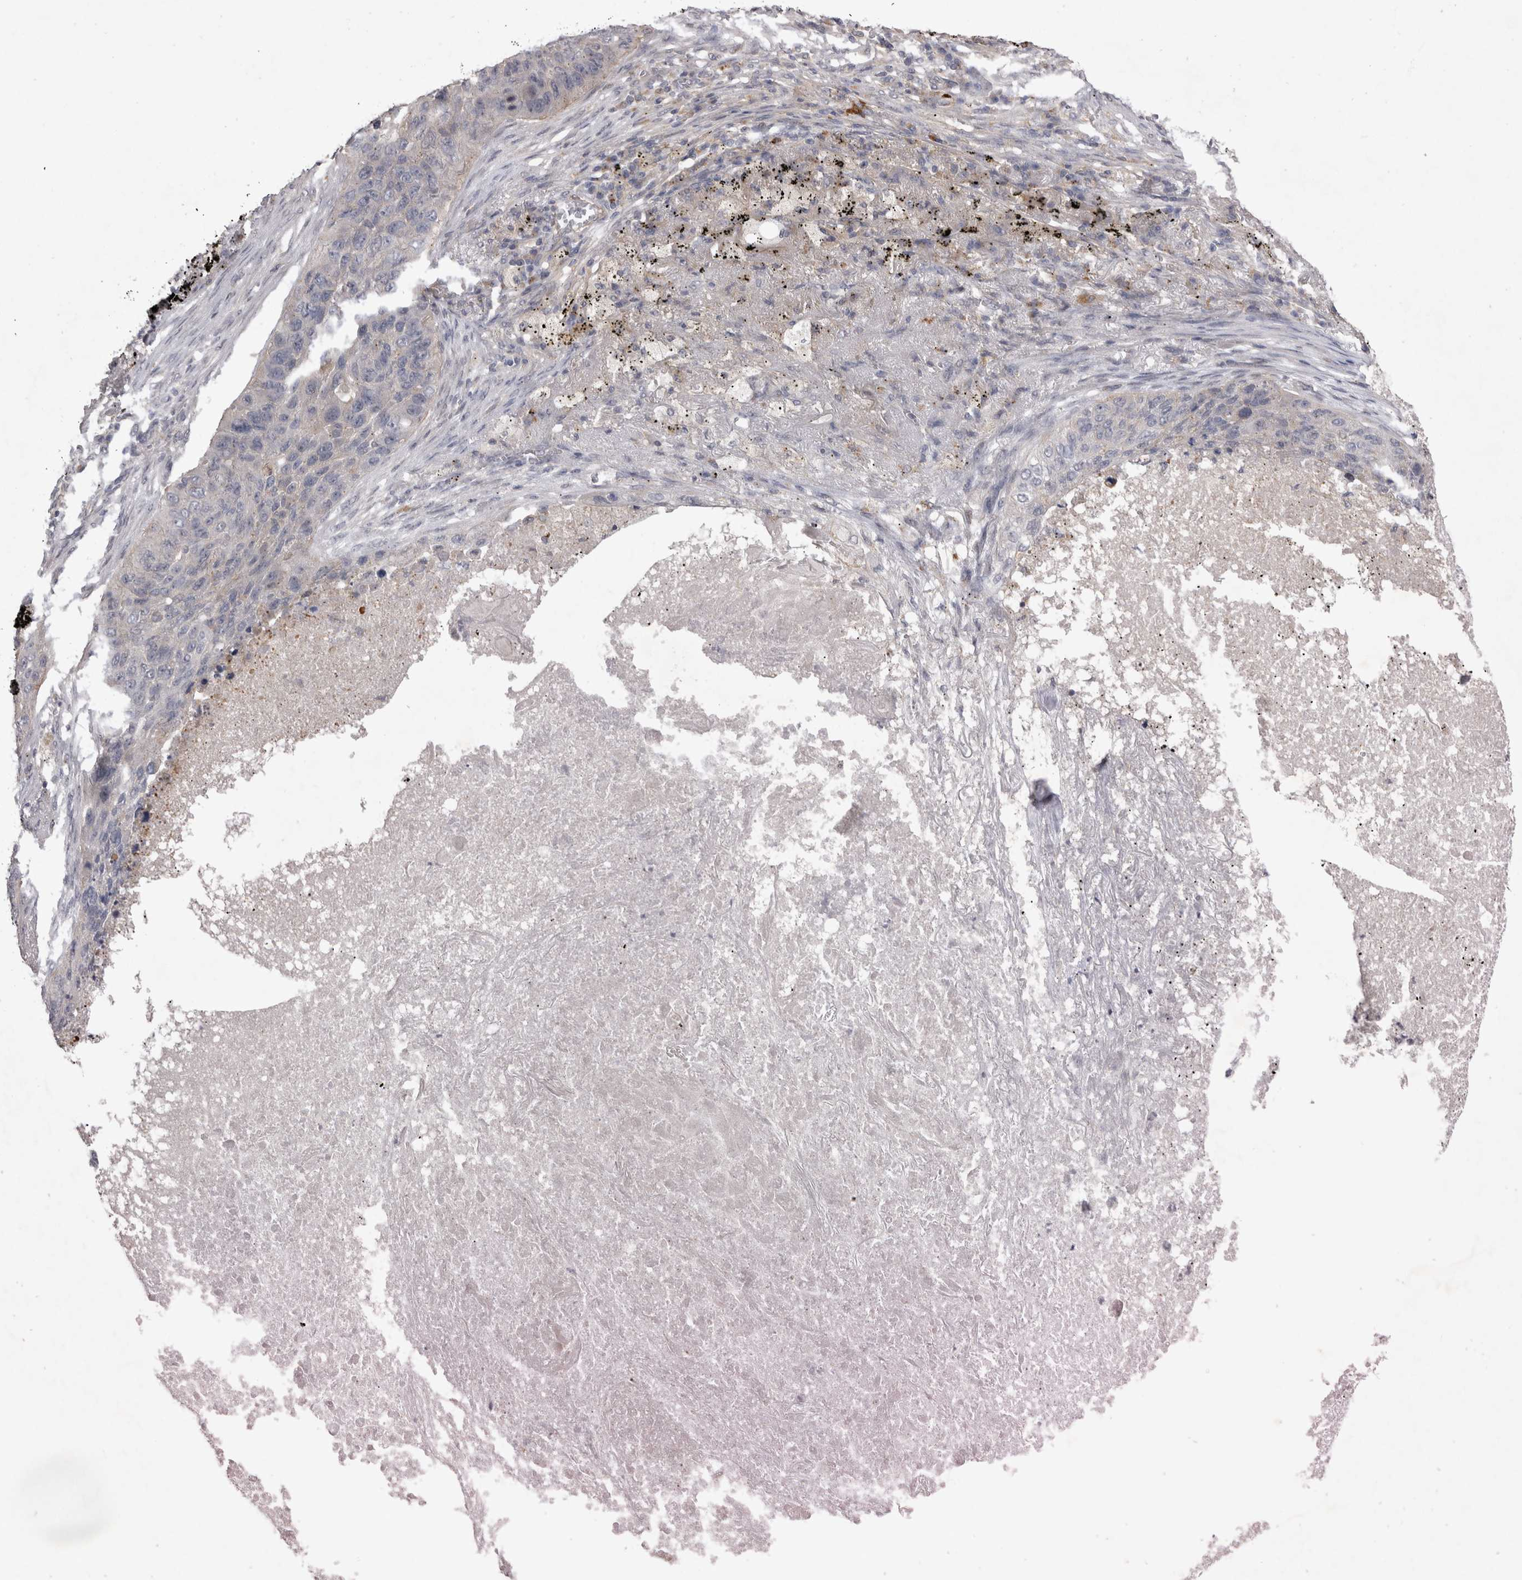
{"staining": {"intensity": "negative", "quantity": "none", "location": "none"}, "tissue": "lung cancer", "cell_type": "Tumor cells", "image_type": "cancer", "snomed": [{"axis": "morphology", "description": "Squamous cell carcinoma, NOS"}, {"axis": "topography", "description": "Lung"}], "caption": "Tumor cells show no significant protein expression in lung cancer. (DAB immunohistochemistry (IHC), high magnification).", "gene": "CTBS", "patient": {"sex": "female", "age": 63}}